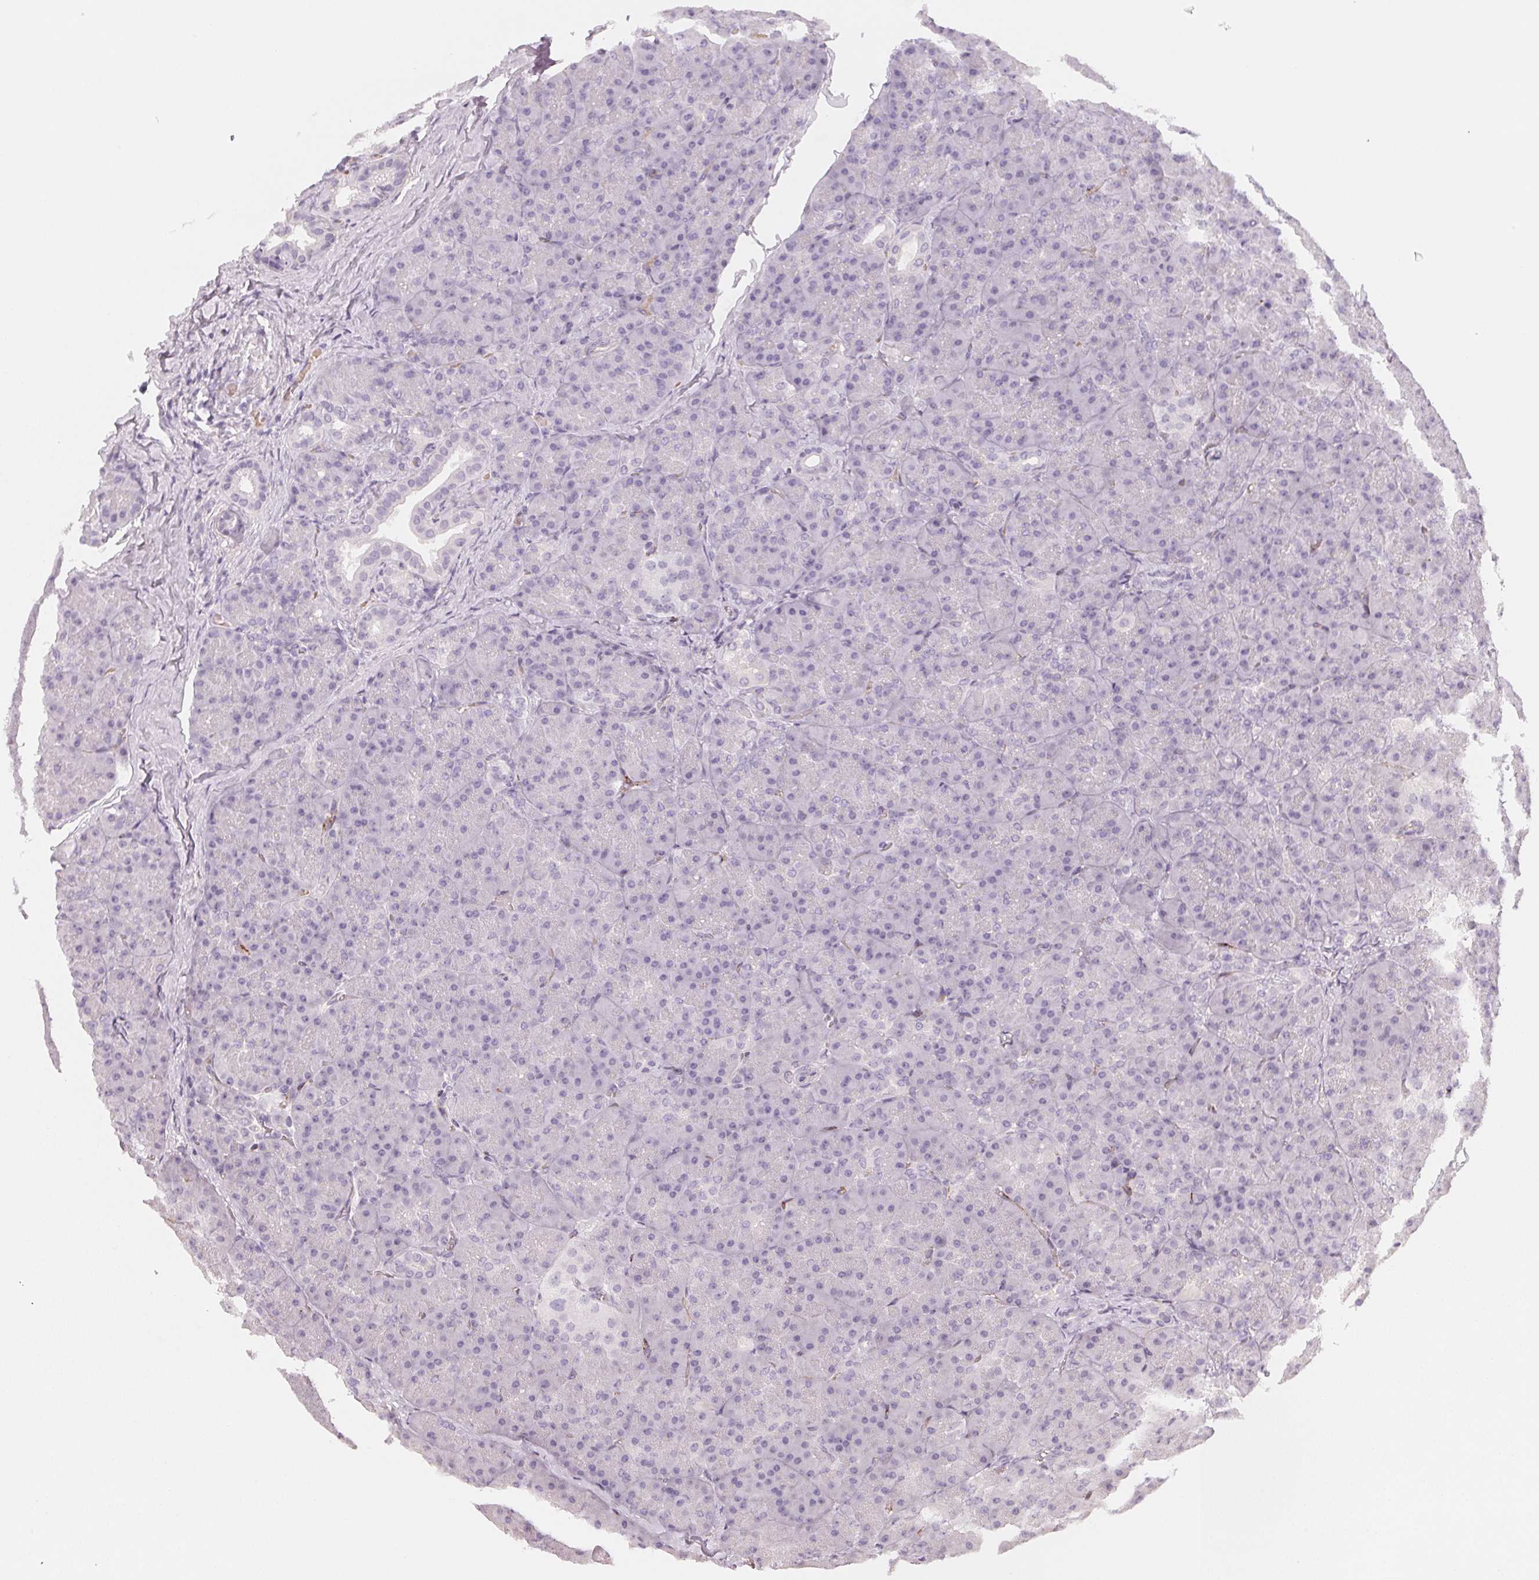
{"staining": {"intensity": "negative", "quantity": "none", "location": "none"}, "tissue": "pancreas", "cell_type": "Exocrine glandular cells", "image_type": "normal", "snomed": [{"axis": "morphology", "description": "Normal tissue, NOS"}, {"axis": "topography", "description": "Pancreas"}], "caption": "Exocrine glandular cells show no significant protein expression in benign pancreas.", "gene": "CCDC96", "patient": {"sex": "male", "age": 57}}